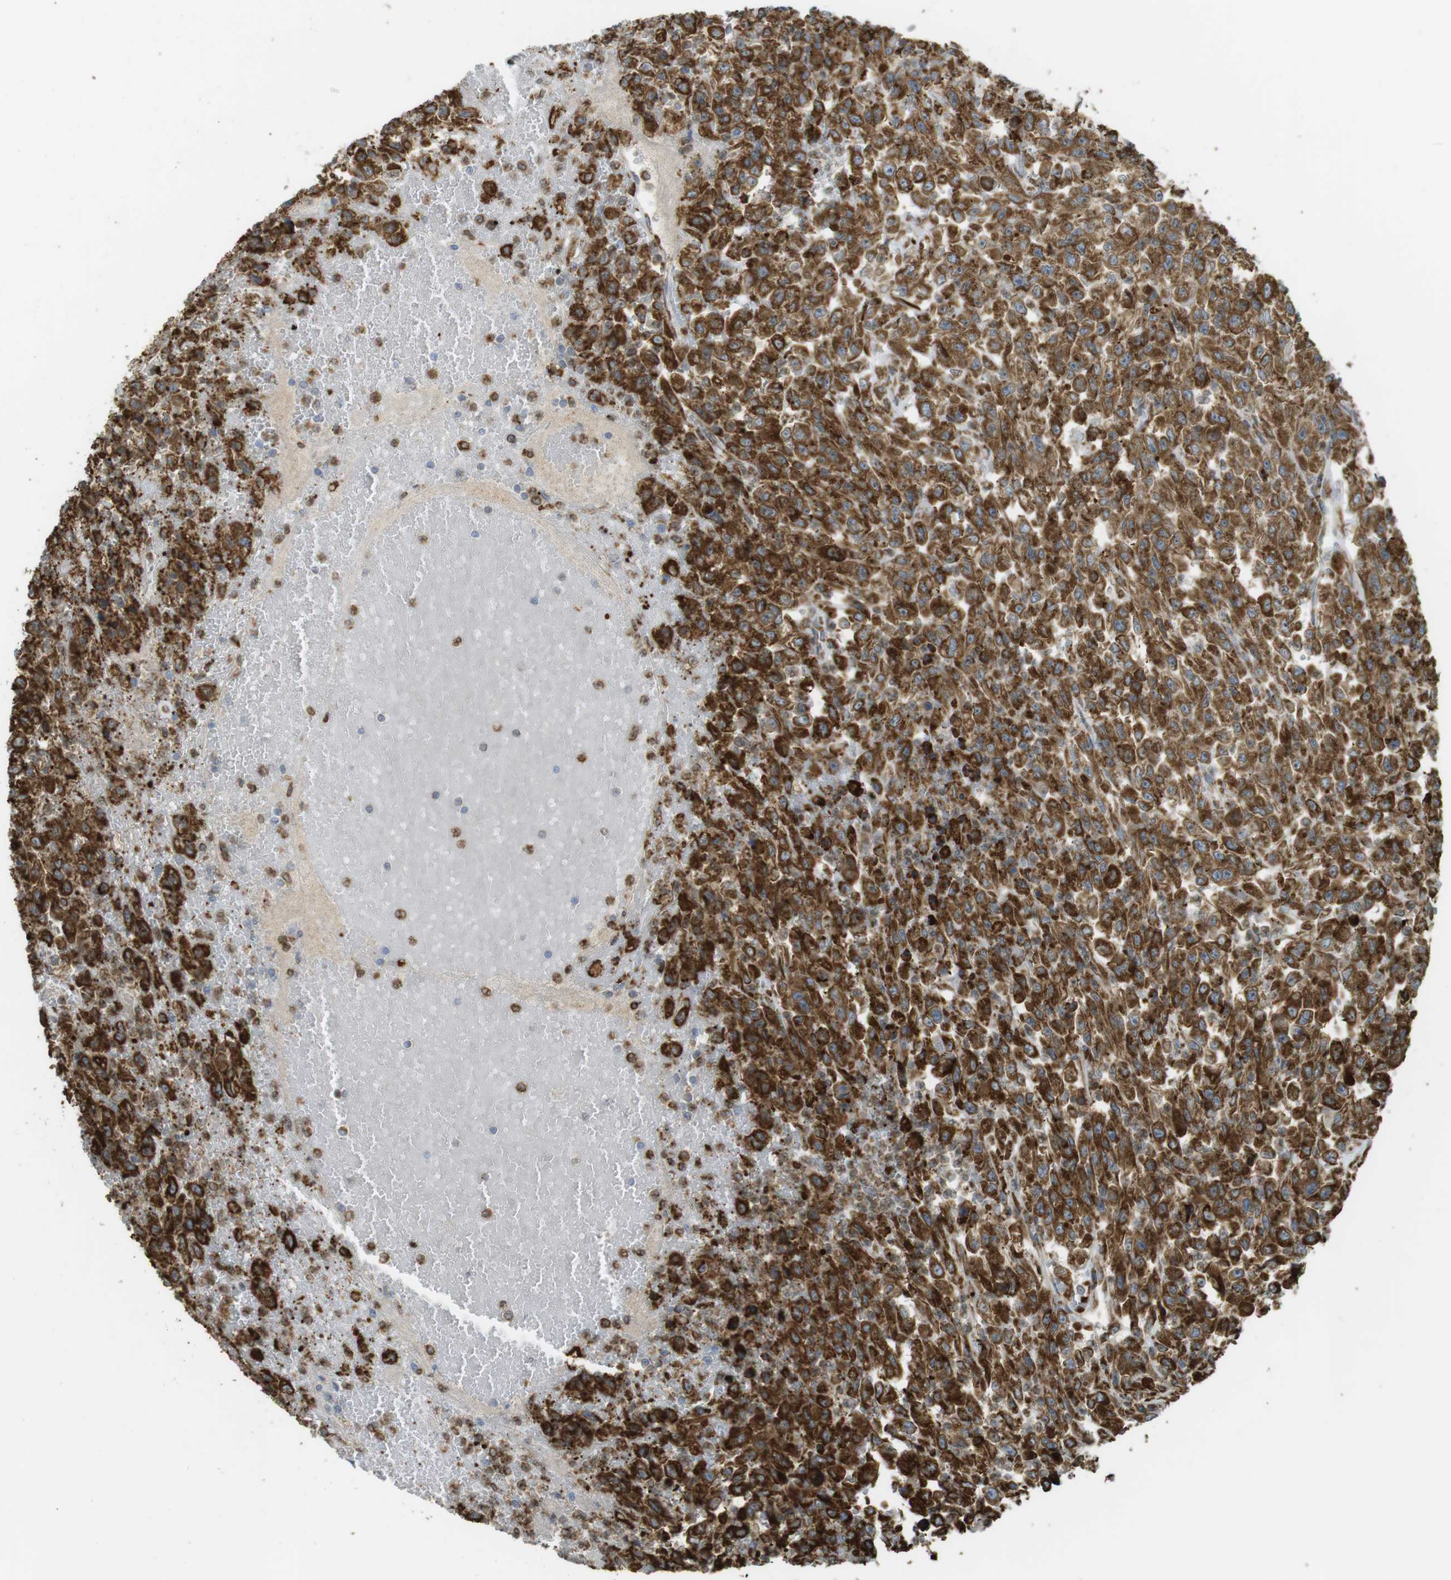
{"staining": {"intensity": "strong", "quantity": ">75%", "location": "cytoplasmic/membranous"}, "tissue": "urothelial cancer", "cell_type": "Tumor cells", "image_type": "cancer", "snomed": [{"axis": "morphology", "description": "Urothelial carcinoma, High grade"}, {"axis": "topography", "description": "Urinary bladder"}], "caption": "Urothelial carcinoma (high-grade) stained for a protein (brown) exhibits strong cytoplasmic/membranous positive positivity in about >75% of tumor cells.", "gene": "MBOAT2", "patient": {"sex": "male", "age": 46}}